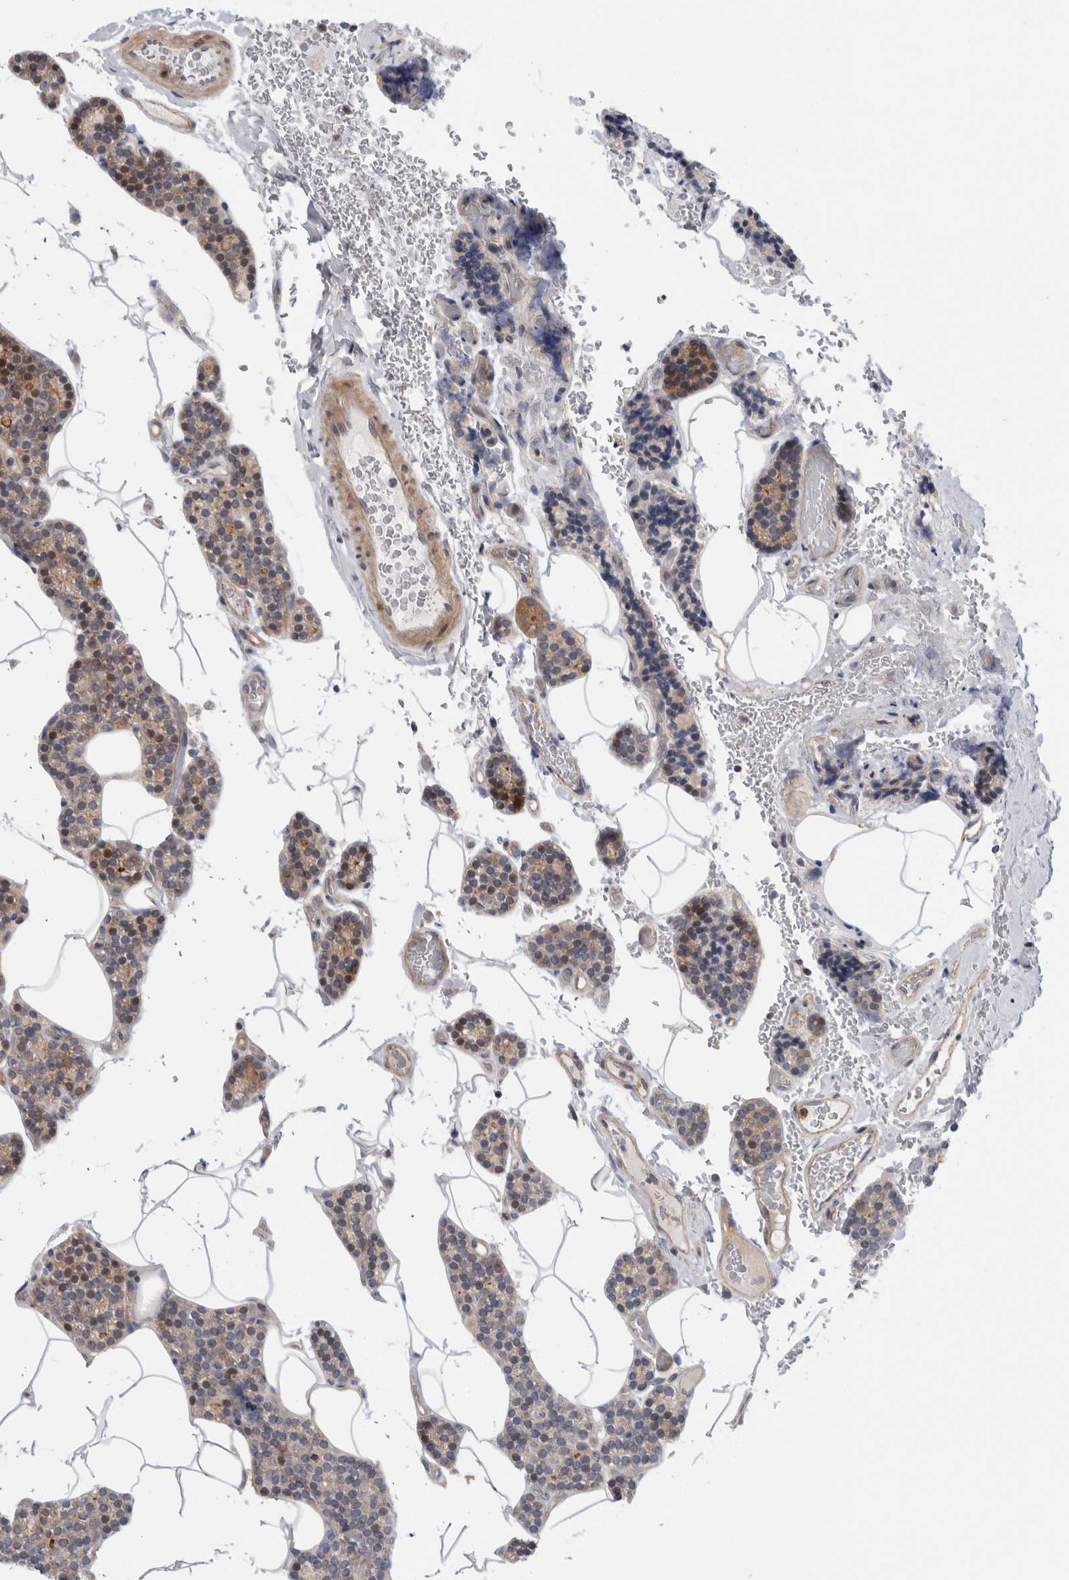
{"staining": {"intensity": "strong", "quantity": "<25%", "location": "cytoplasmic/membranous,nuclear"}, "tissue": "parathyroid gland", "cell_type": "Glandular cells", "image_type": "normal", "snomed": [{"axis": "morphology", "description": "Normal tissue, NOS"}, {"axis": "topography", "description": "Parathyroid gland"}], "caption": "Human parathyroid gland stained for a protein (brown) exhibits strong cytoplasmic/membranous,nuclear positive positivity in about <25% of glandular cells.", "gene": "ZNF804B", "patient": {"sex": "male", "age": 52}}